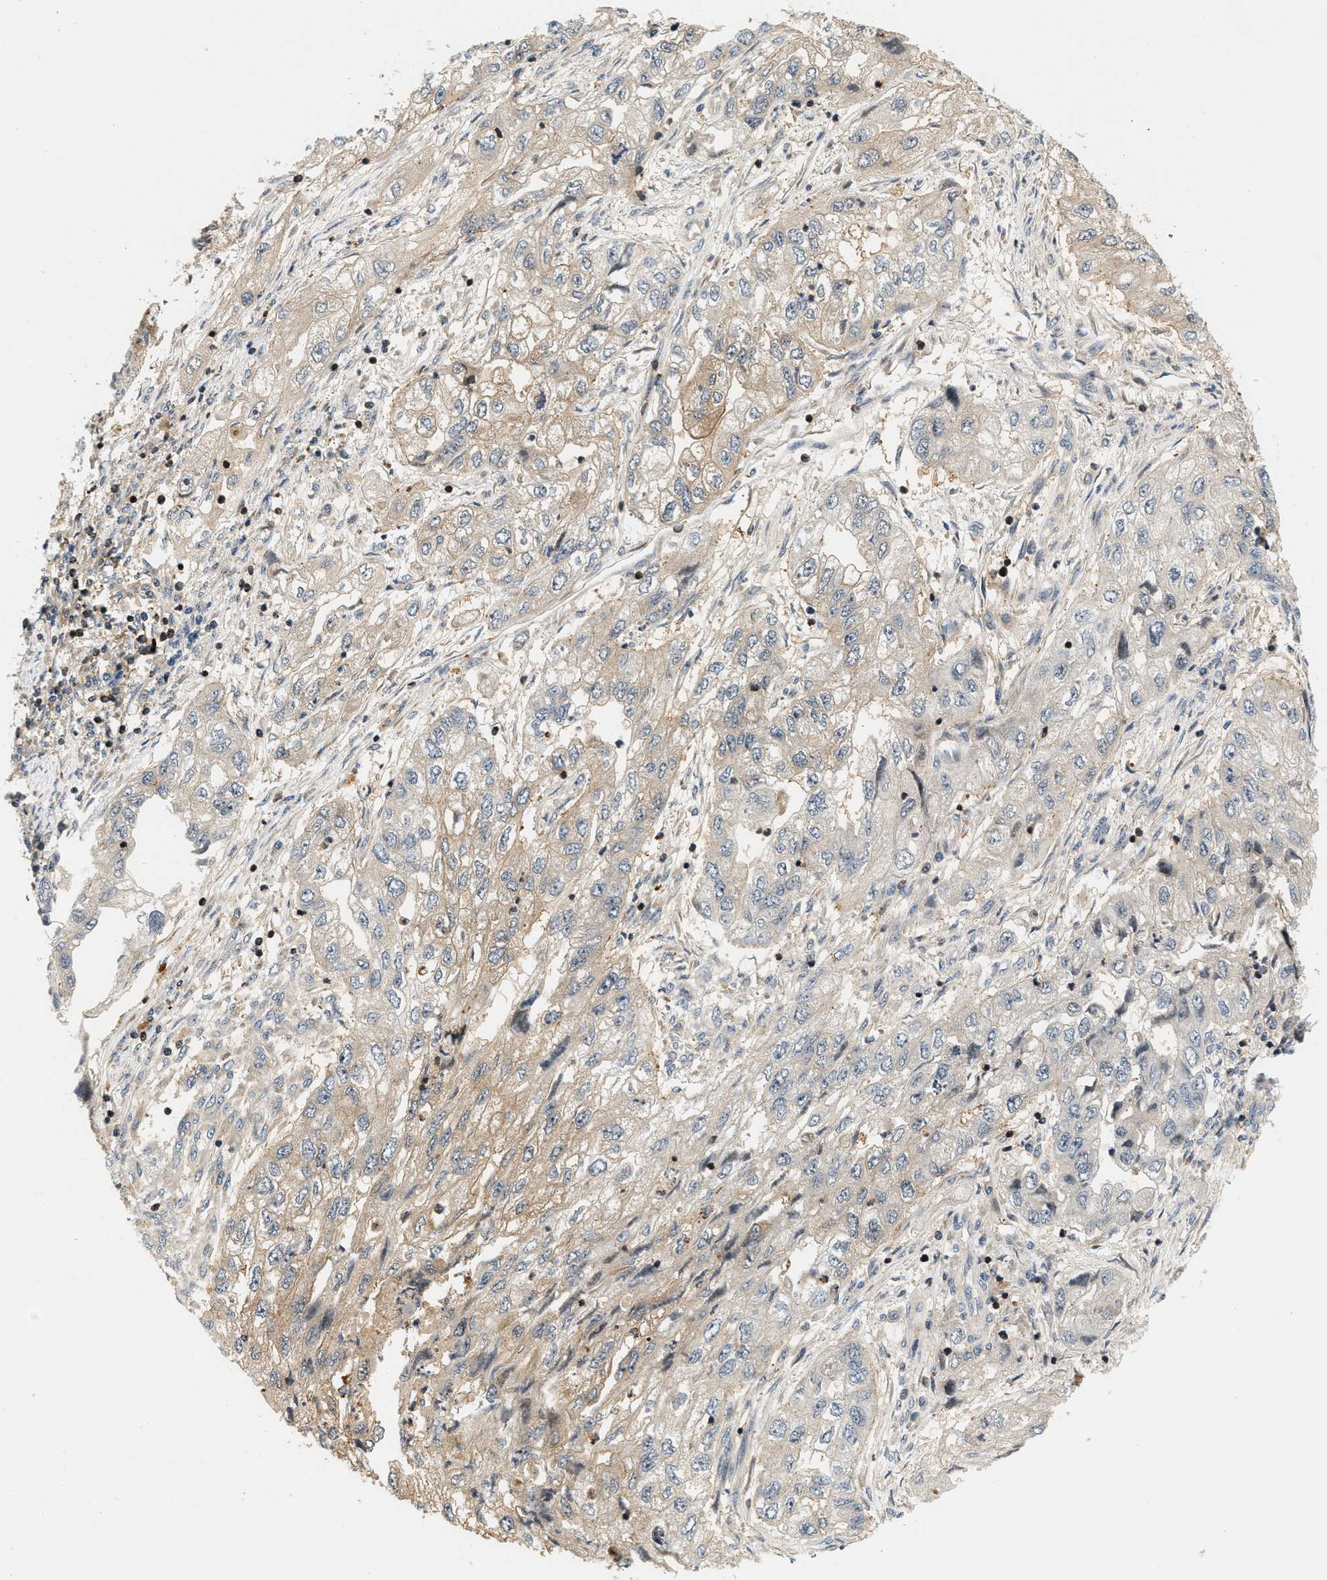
{"staining": {"intensity": "weak", "quantity": "25%-75%", "location": "cytoplasmic/membranous"}, "tissue": "endometrial cancer", "cell_type": "Tumor cells", "image_type": "cancer", "snomed": [{"axis": "morphology", "description": "Adenocarcinoma, NOS"}, {"axis": "topography", "description": "Endometrium"}], "caption": "Endometrial cancer stained with a protein marker displays weak staining in tumor cells.", "gene": "SAMD9", "patient": {"sex": "female", "age": 49}}